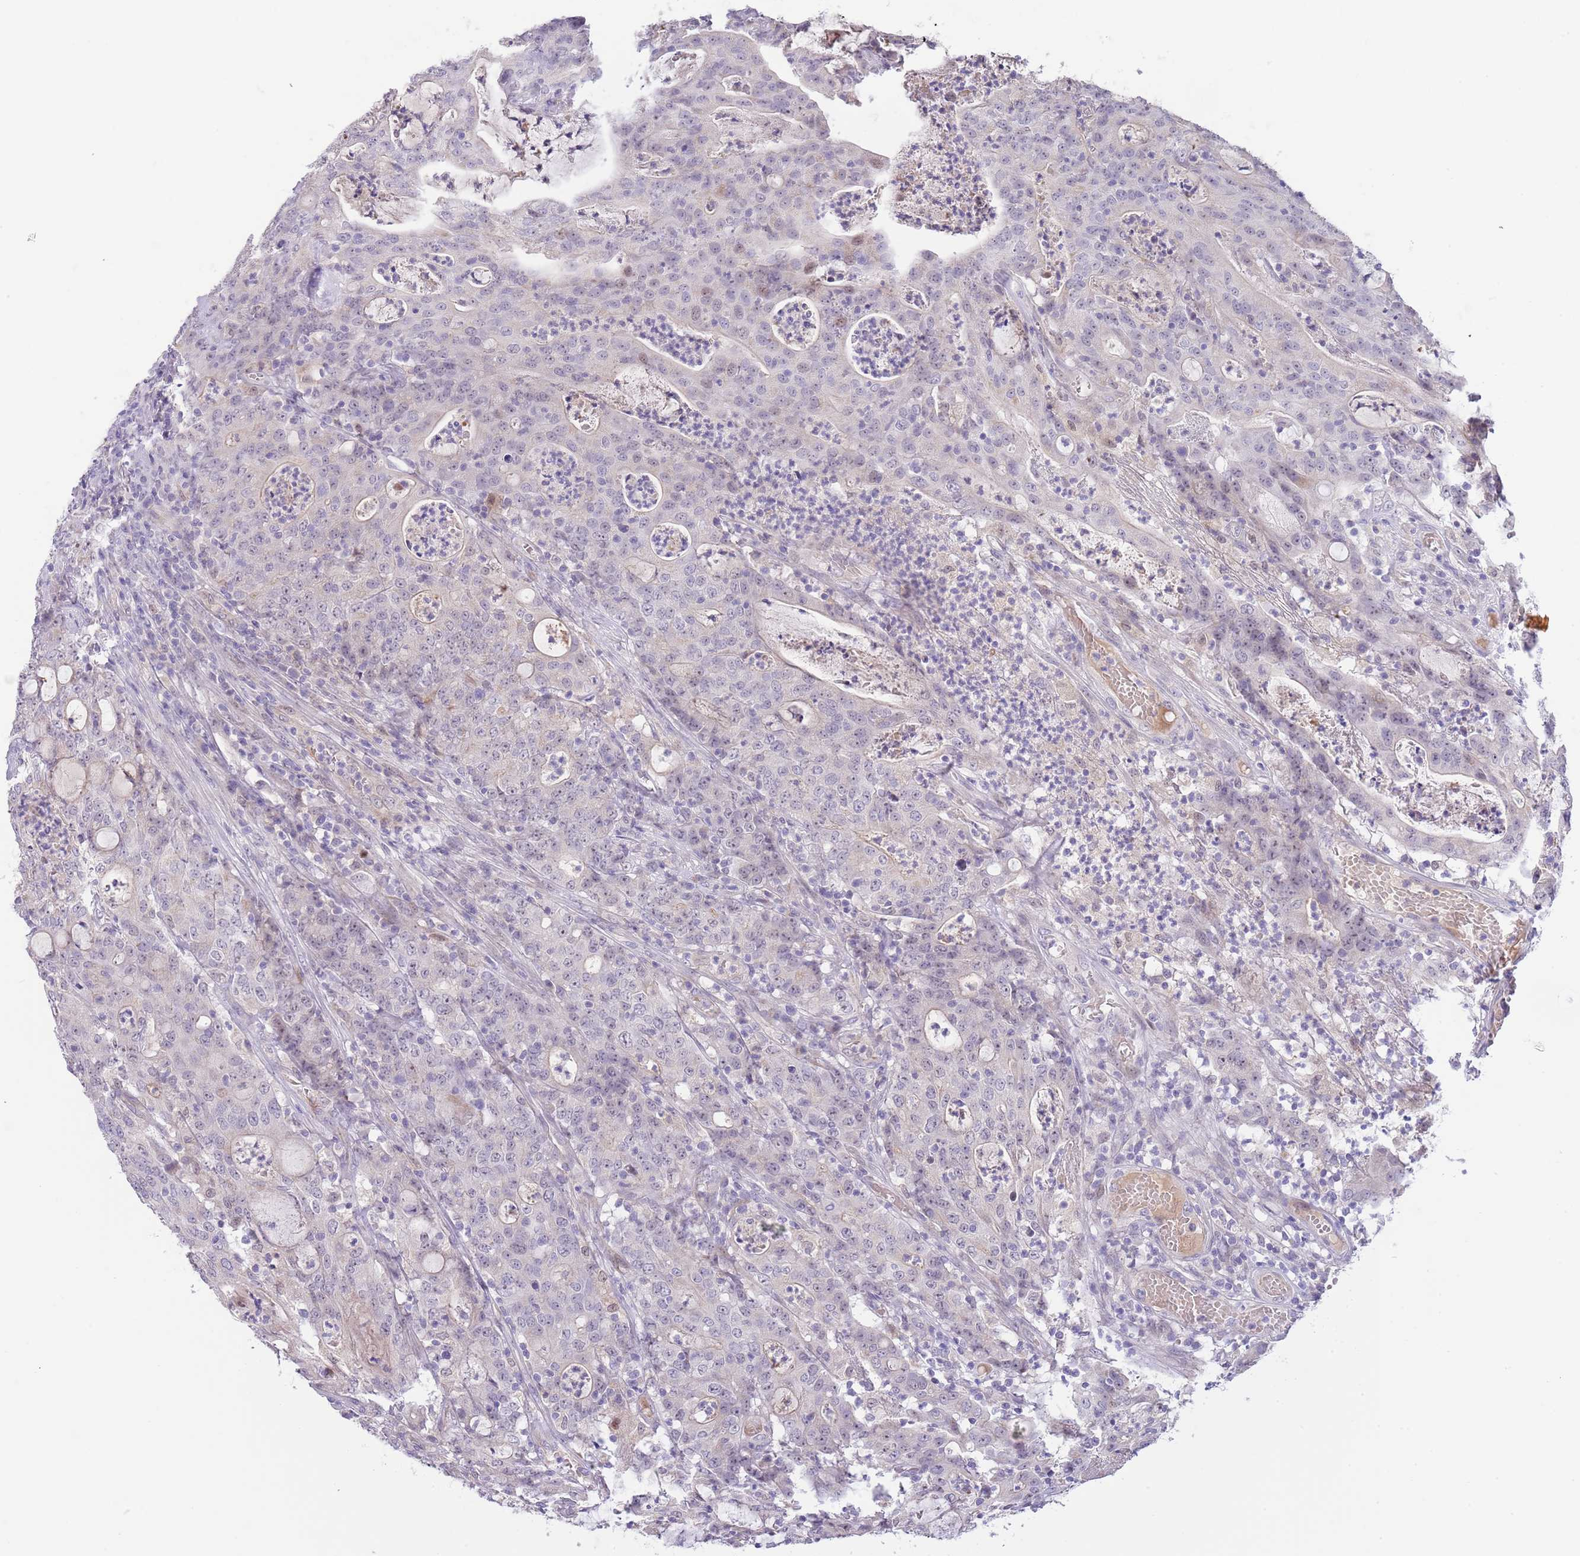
{"staining": {"intensity": "negative", "quantity": "none", "location": "none"}, "tissue": "colorectal cancer", "cell_type": "Tumor cells", "image_type": "cancer", "snomed": [{"axis": "morphology", "description": "Adenocarcinoma, NOS"}, {"axis": "topography", "description": "Colon"}], "caption": "There is no significant positivity in tumor cells of colorectal cancer (adenocarcinoma). Nuclei are stained in blue.", "gene": "AP1S2", "patient": {"sex": "male", "age": 83}}